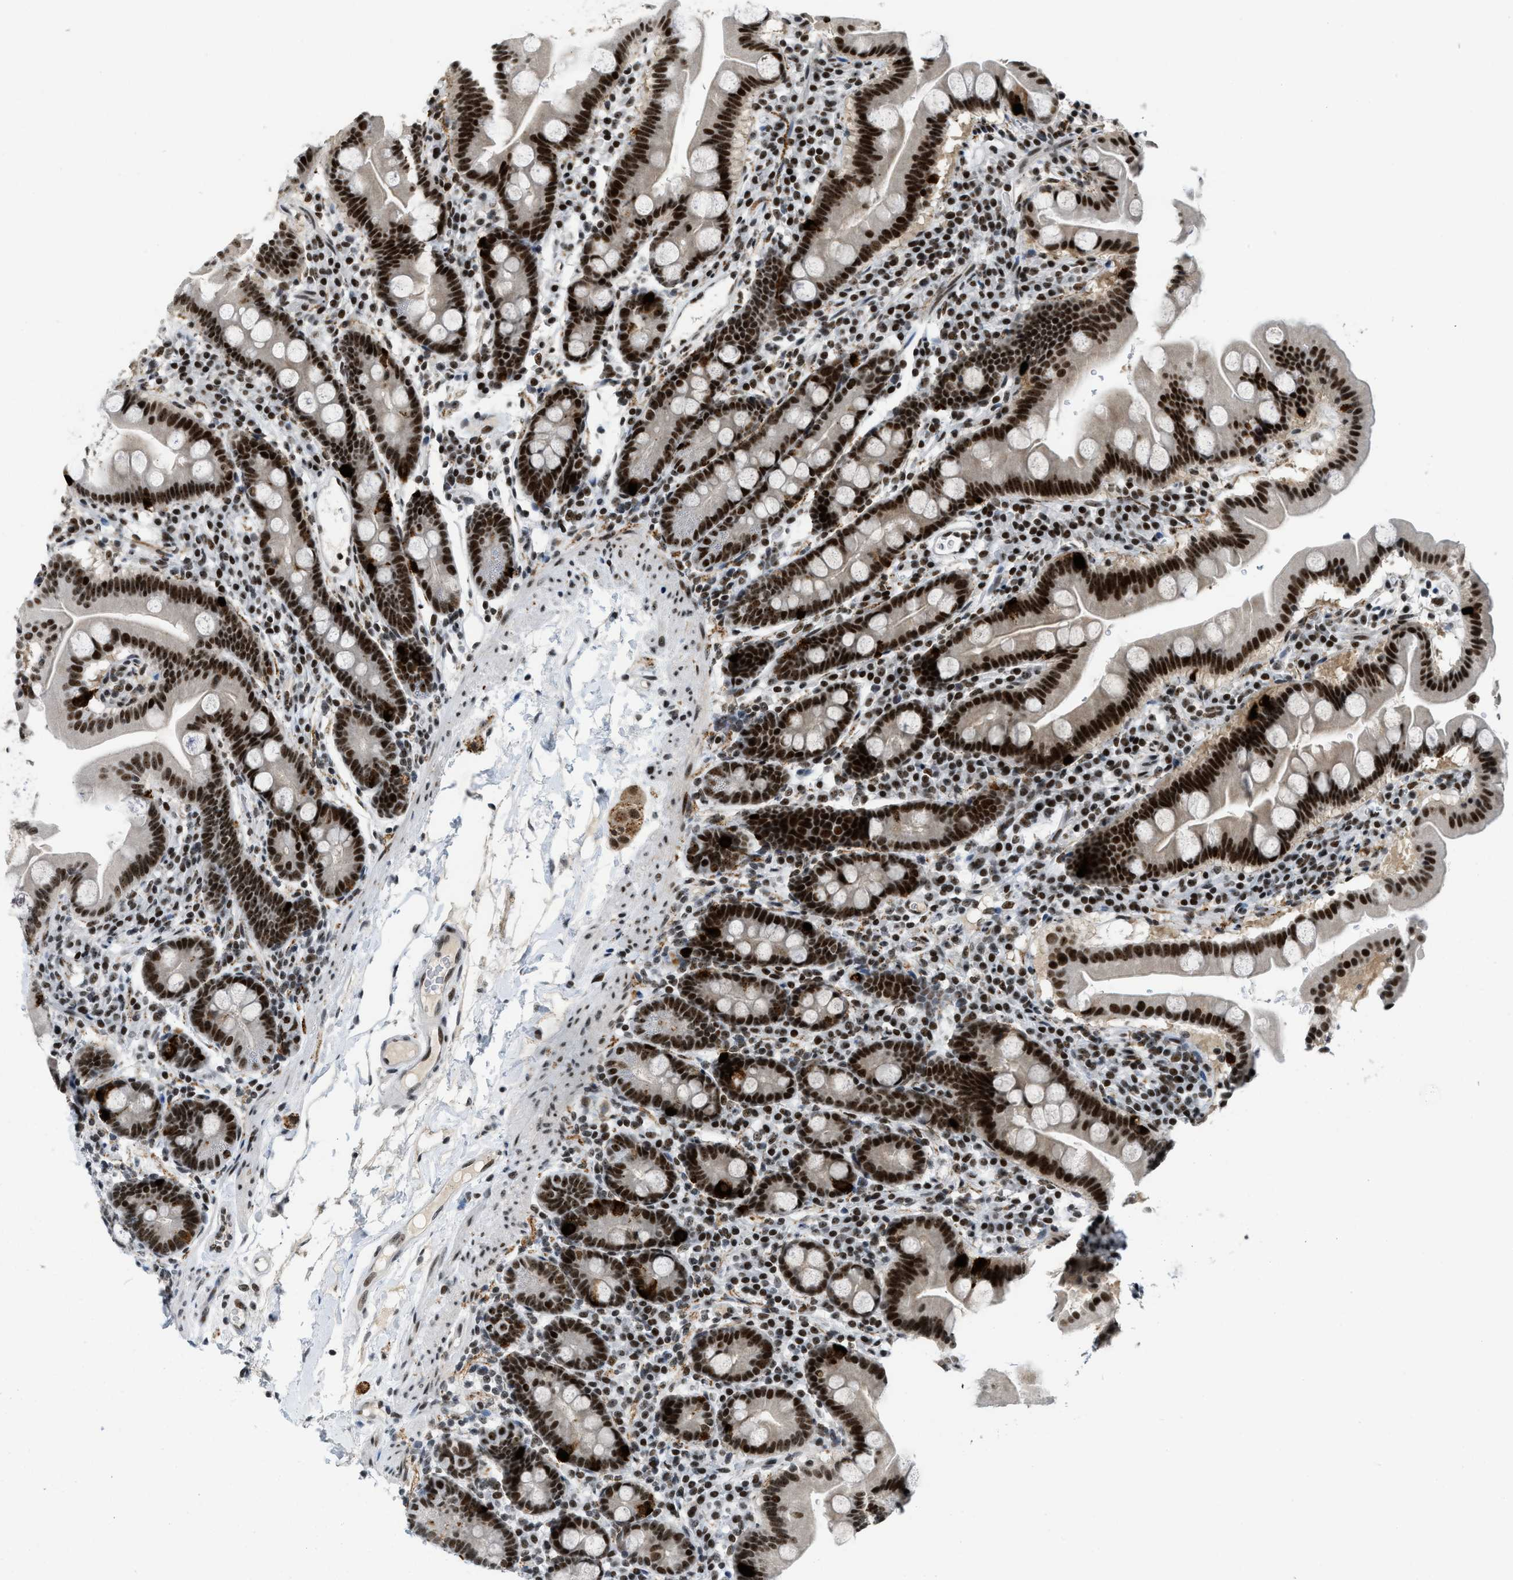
{"staining": {"intensity": "strong", "quantity": ">75%", "location": "nuclear"}, "tissue": "duodenum", "cell_type": "Glandular cells", "image_type": "normal", "snomed": [{"axis": "morphology", "description": "Normal tissue, NOS"}, {"axis": "topography", "description": "Duodenum"}], "caption": "Strong nuclear positivity for a protein is seen in approximately >75% of glandular cells of benign duodenum using immunohistochemistry (IHC).", "gene": "URB1", "patient": {"sex": "male", "age": 50}}